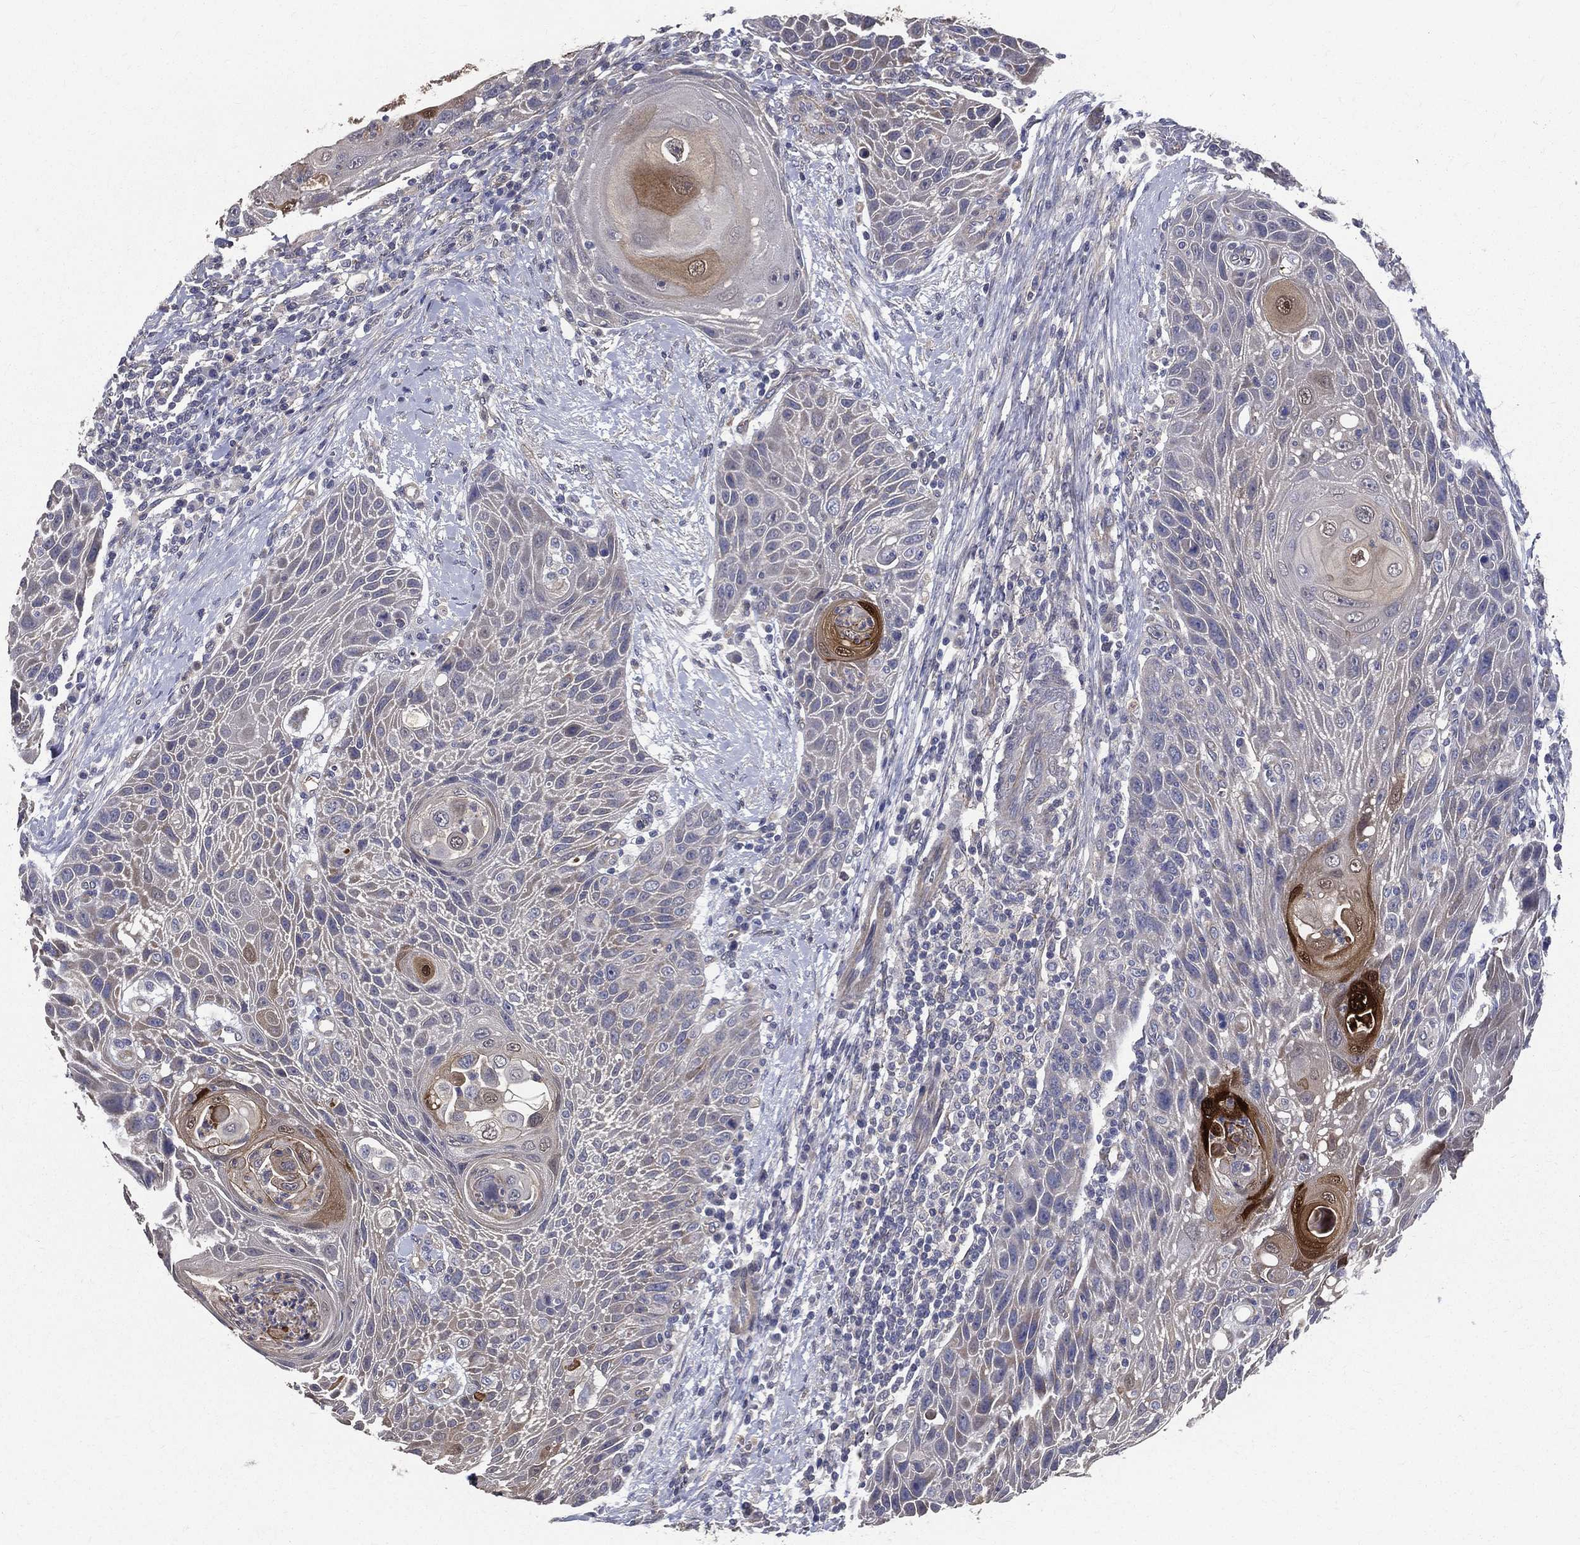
{"staining": {"intensity": "strong", "quantity": "<25%", "location": "cytoplasmic/membranous"}, "tissue": "head and neck cancer", "cell_type": "Tumor cells", "image_type": "cancer", "snomed": [{"axis": "morphology", "description": "Squamous cell carcinoma, NOS"}, {"axis": "topography", "description": "Head-Neck"}], "caption": "Squamous cell carcinoma (head and neck) tissue displays strong cytoplasmic/membranous staining in approximately <25% of tumor cells", "gene": "SERPINB2", "patient": {"sex": "male", "age": 69}}